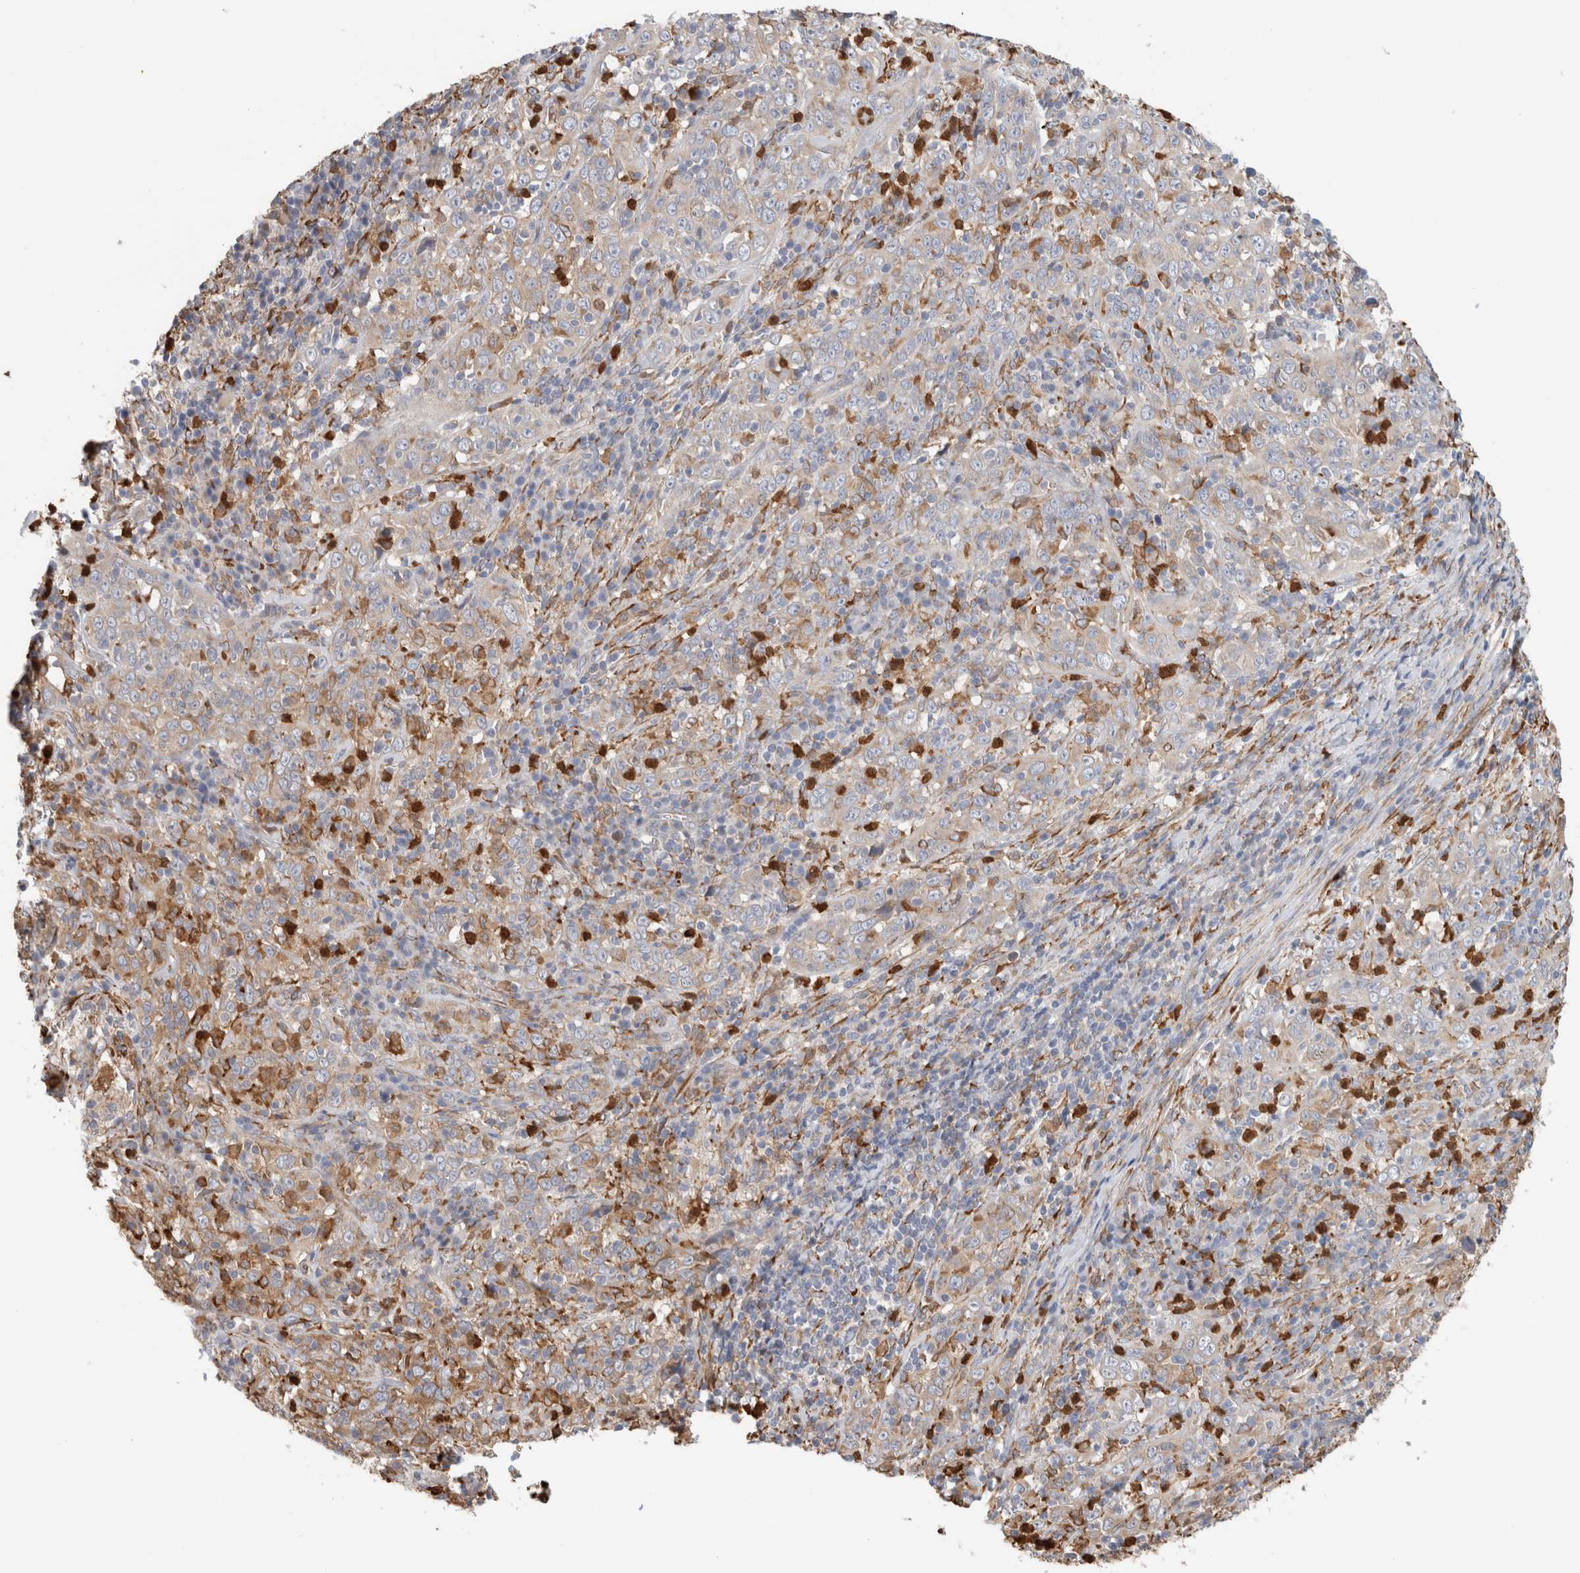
{"staining": {"intensity": "weak", "quantity": "25%-75%", "location": "cytoplasmic/membranous"}, "tissue": "cervical cancer", "cell_type": "Tumor cells", "image_type": "cancer", "snomed": [{"axis": "morphology", "description": "Squamous cell carcinoma, NOS"}, {"axis": "topography", "description": "Cervix"}], "caption": "This is a photomicrograph of immunohistochemistry staining of cervical squamous cell carcinoma, which shows weak positivity in the cytoplasmic/membranous of tumor cells.", "gene": "P4HA1", "patient": {"sex": "female", "age": 46}}